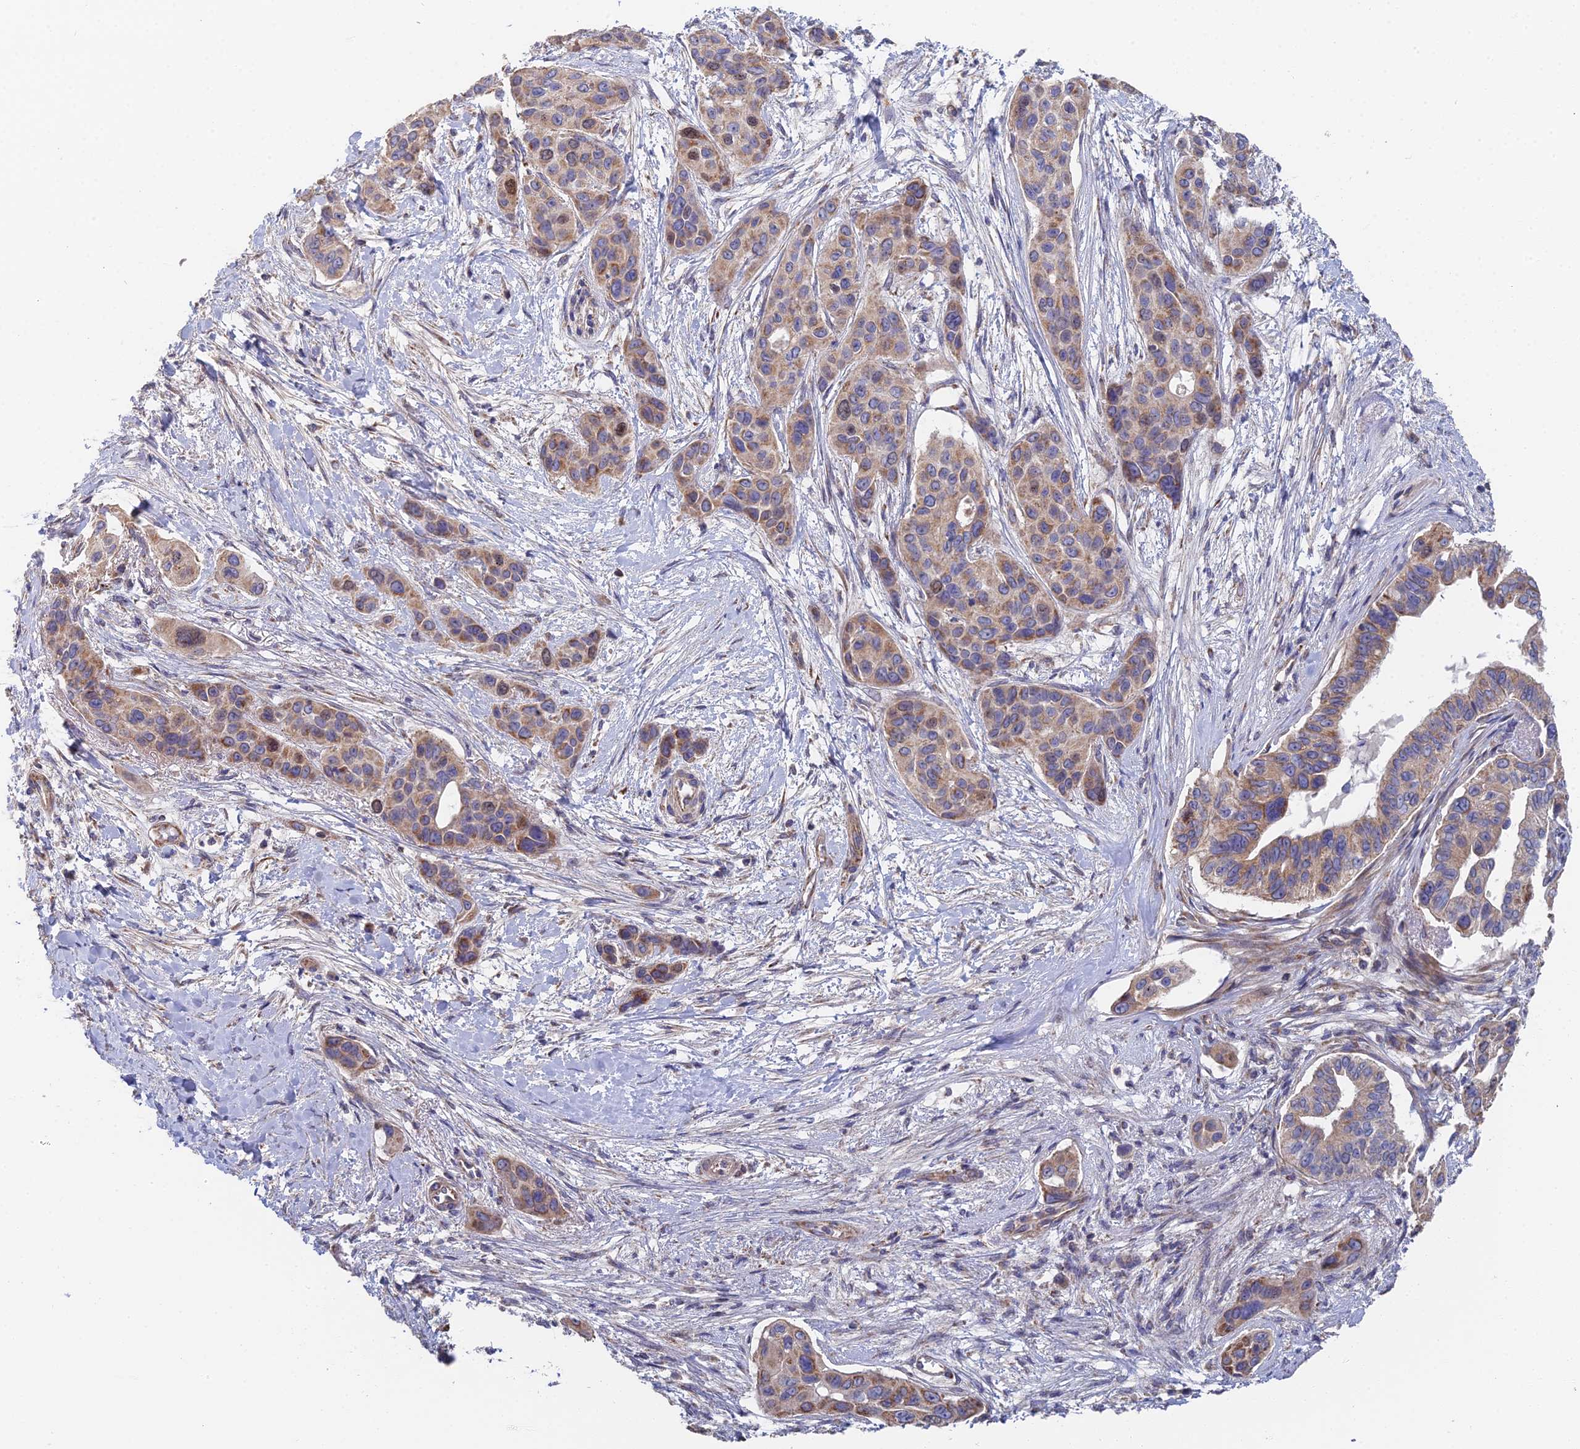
{"staining": {"intensity": "moderate", "quantity": "<25%", "location": "cytoplasmic/membranous"}, "tissue": "pancreatic cancer", "cell_type": "Tumor cells", "image_type": "cancer", "snomed": [{"axis": "morphology", "description": "Adenocarcinoma, NOS"}, {"axis": "topography", "description": "Pancreas"}], "caption": "Approximately <25% of tumor cells in pancreatic cancer (adenocarcinoma) show moderate cytoplasmic/membranous protein expression as visualized by brown immunohistochemical staining.", "gene": "ECSIT", "patient": {"sex": "male", "age": 72}}